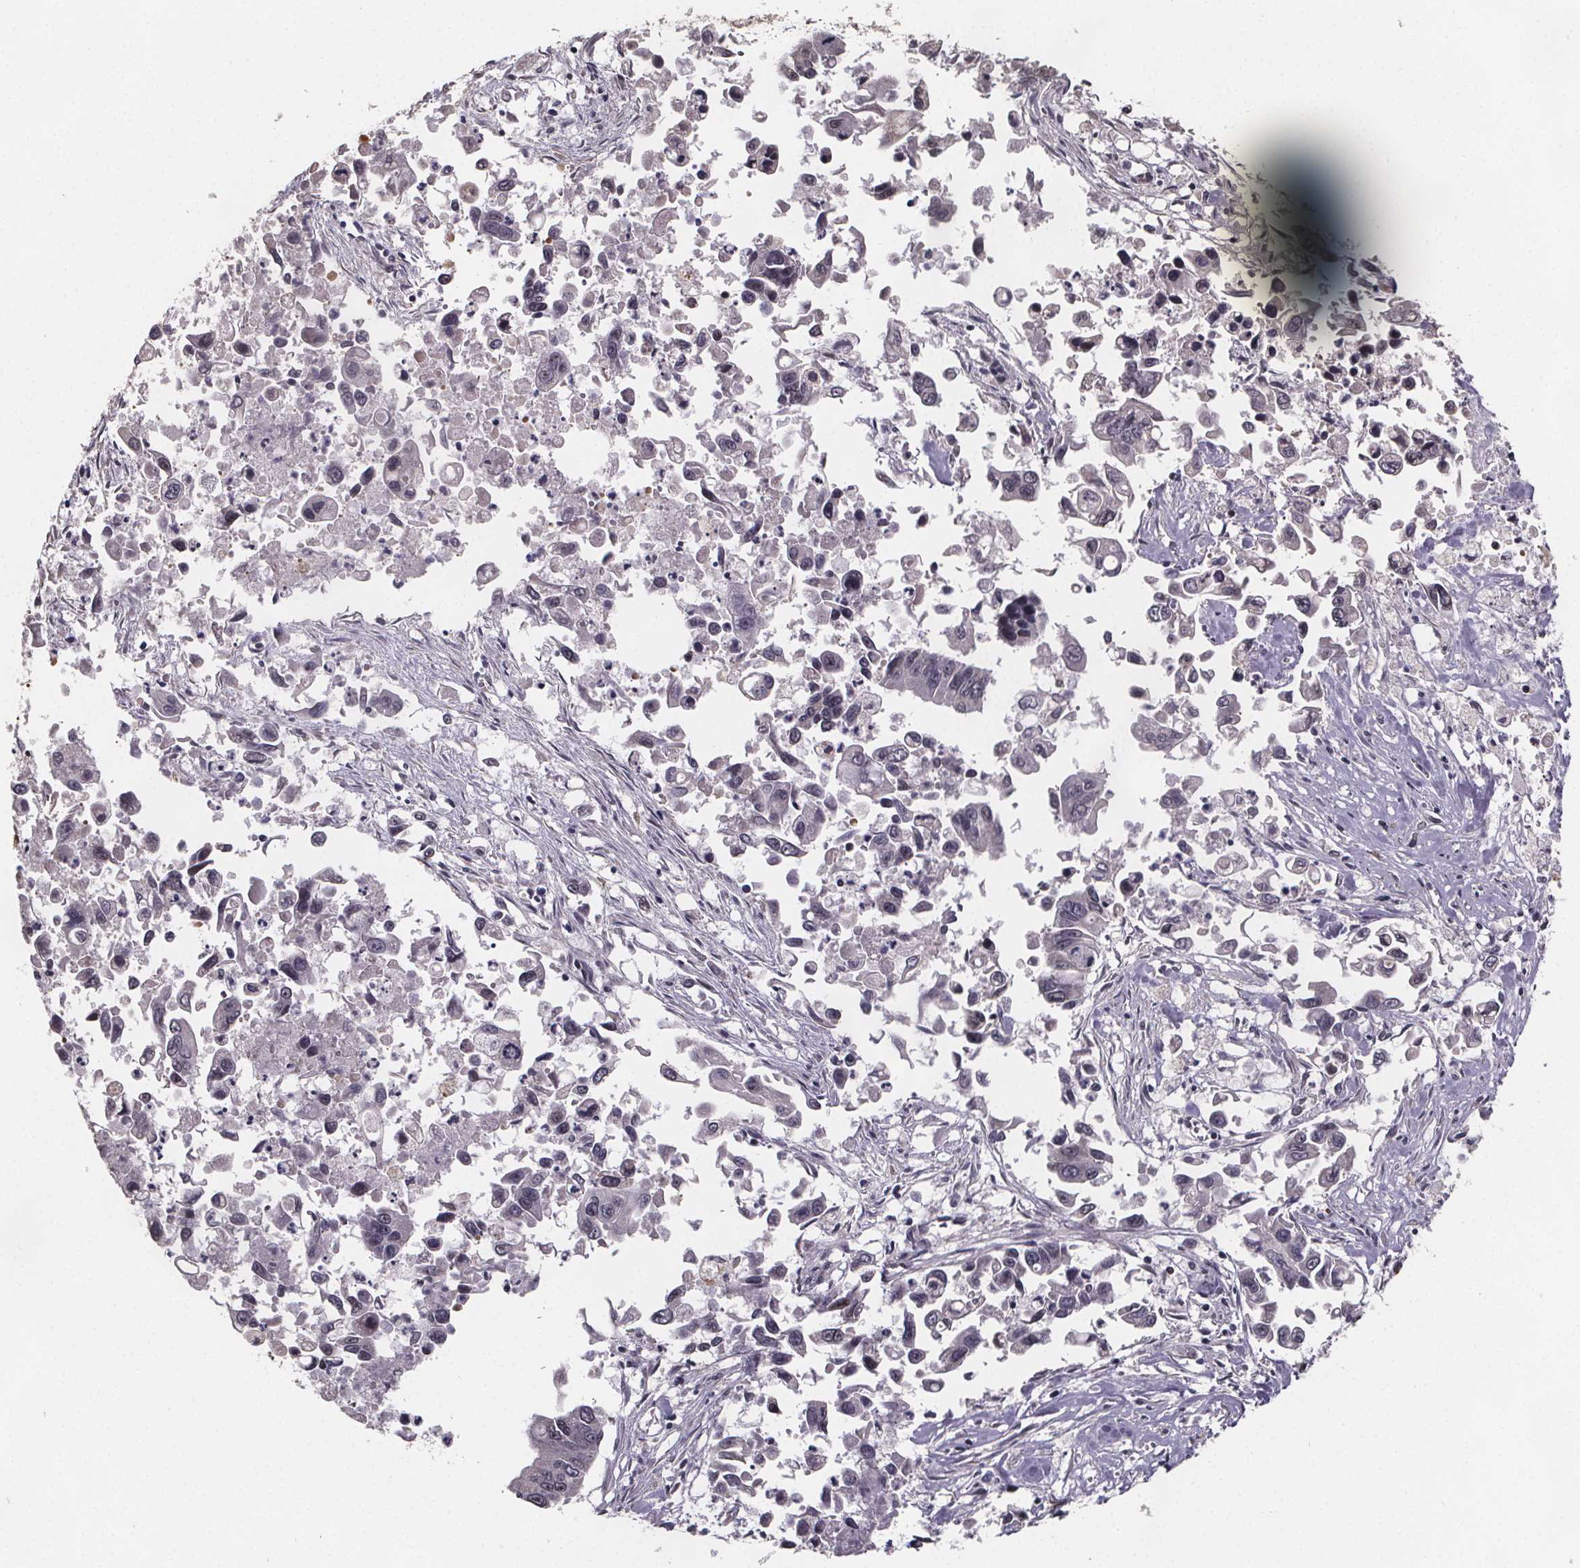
{"staining": {"intensity": "negative", "quantity": "none", "location": "none"}, "tissue": "pancreatic cancer", "cell_type": "Tumor cells", "image_type": "cancer", "snomed": [{"axis": "morphology", "description": "Adenocarcinoma, NOS"}, {"axis": "topography", "description": "Pancreas"}], "caption": "DAB (3,3'-diaminobenzidine) immunohistochemical staining of adenocarcinoma (pancreatic) exhibits no significant staining in tumor cells.", "gene": "U2SURP", "patient": {"sex": "female", "age": 83}}